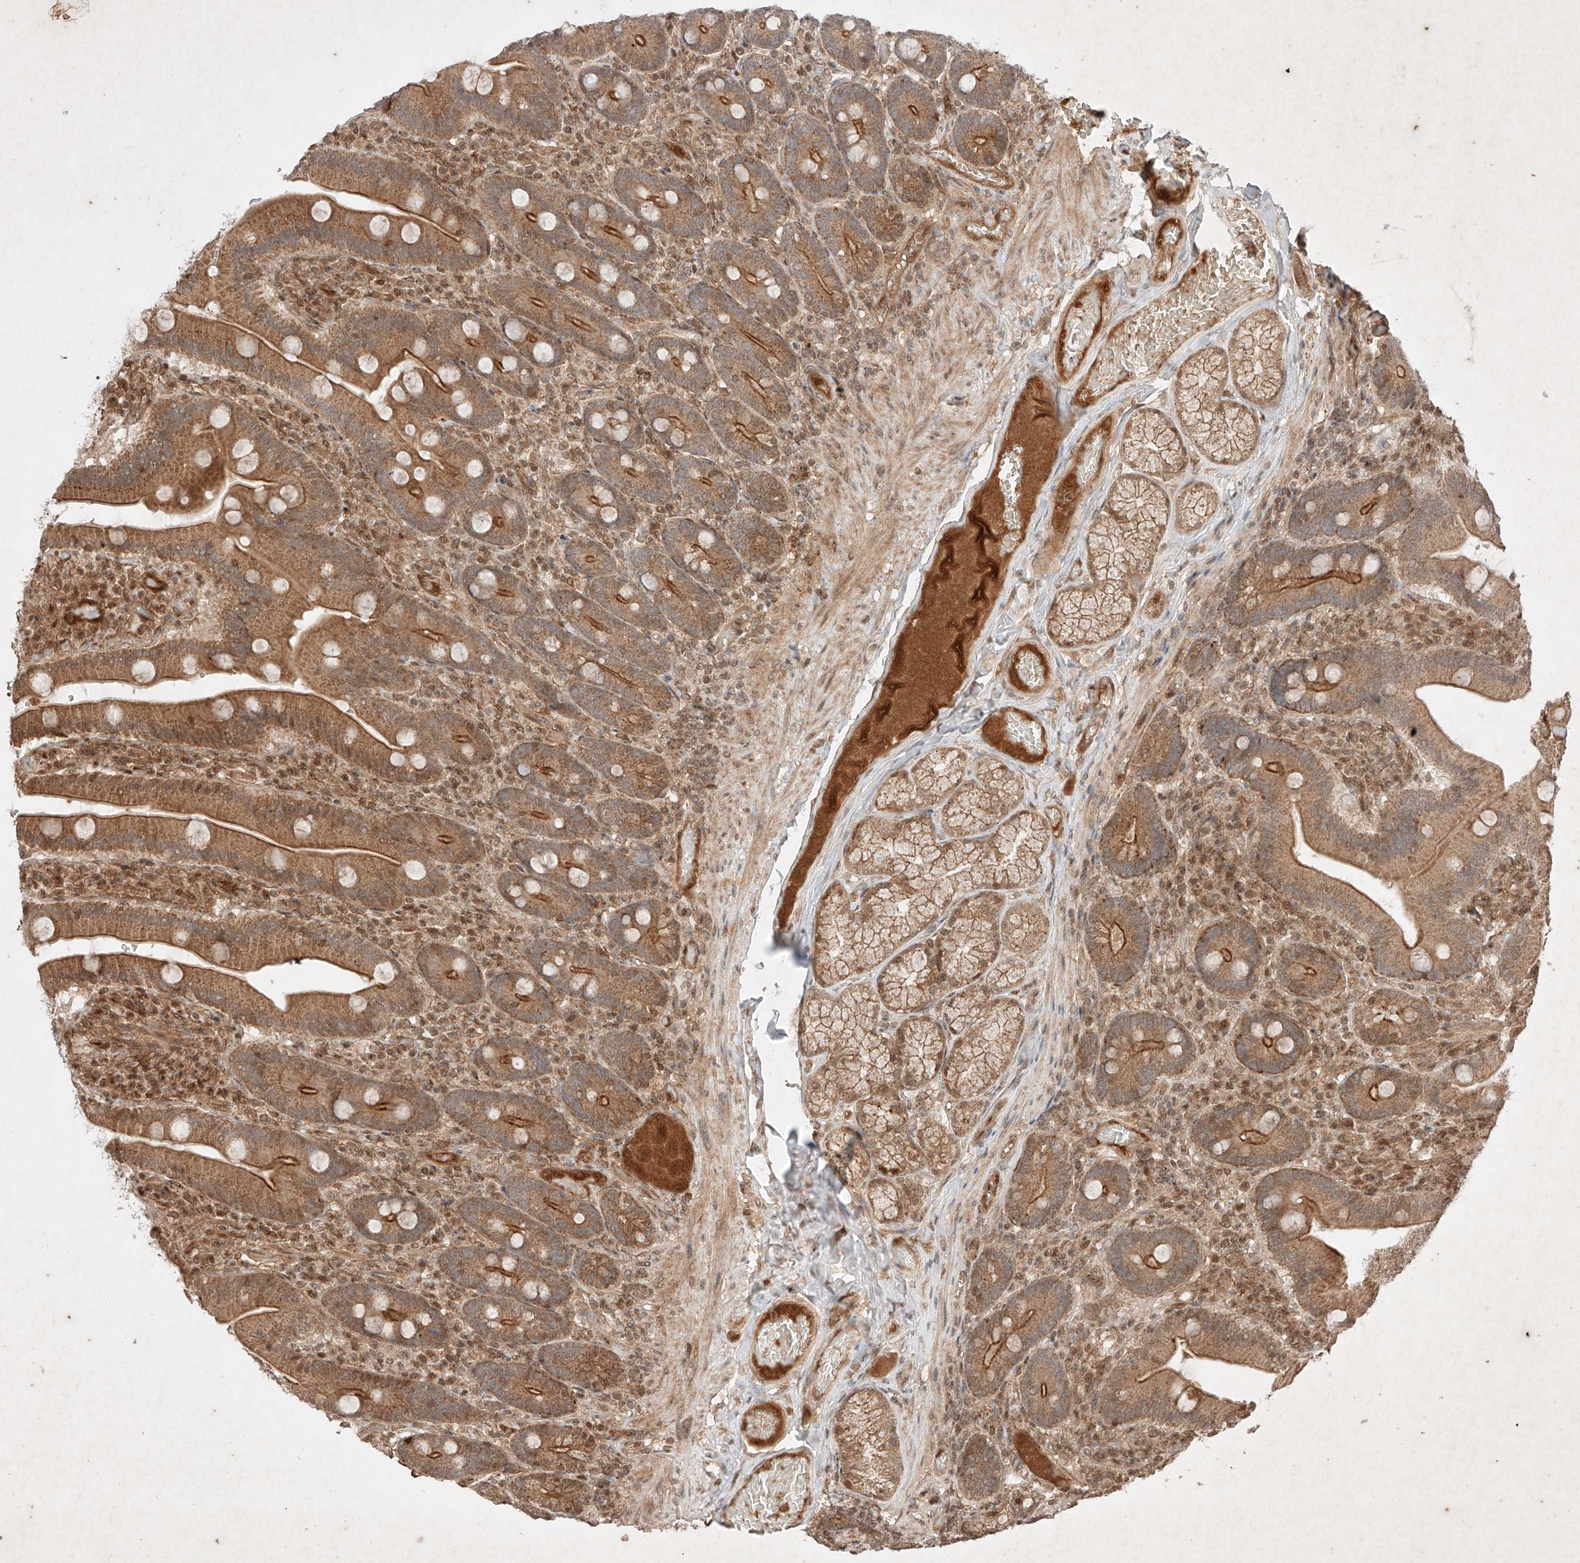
{"staining": {"intensity": "moderate", "quantity": ">75%", "location": "cytoplasmic/membranous,nuclear"}, "tissue": "duodenum", "cell_type": "Glandular cells", "image_type": "normal", "snomed": [{"axis": "morphology", "description": "Normal tissue, NOS"}, {"axis": "topography", "description": "Duodenum"}], "caption": "The histopathology image displays immunohistochemical staining of benign duodenum. There is moderate cytoplasmic/membranous,nuclear expression is present in about >75% of glandular cells.", "gene": "RNF31", "patient": {"sex": "female", "age": 62}}